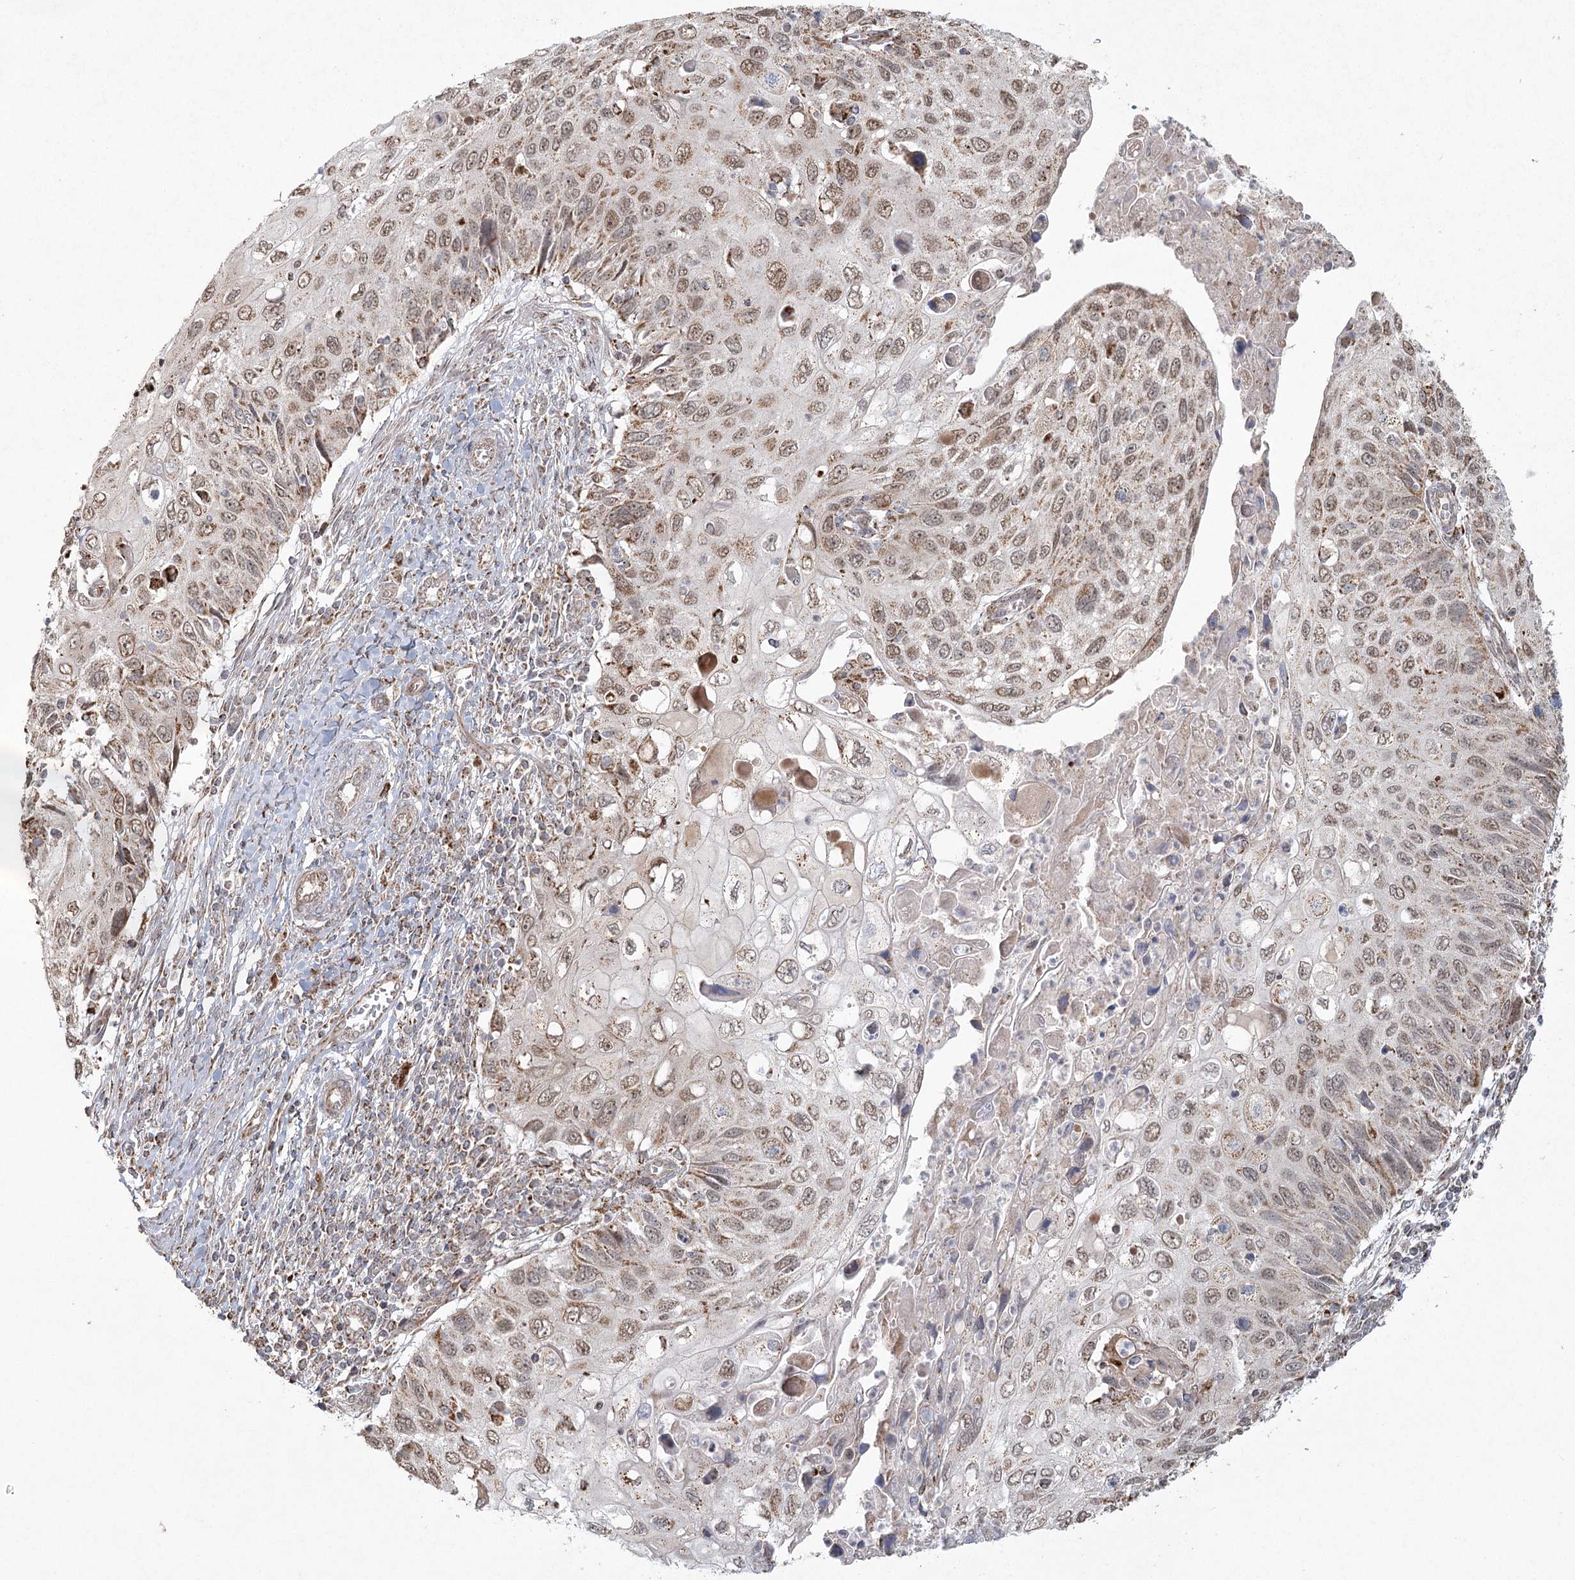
{"staining": {"intensity": "weak", "quantity": ">75%", "location": "cytoplasmic/membranous,nuclear"}, "tissue": "cervical cancer", "cell_type": "Tumor cells", "image_type": "cancer", "snomed": [{"axis": "morphology", "description": "Squamous cell carcinoma, NOS"}, {"axis": "topography", "description": "Cervix"}], "caption": "Immunohistochemistry (IHC) image of neoplastic tissue: human cervical squamous cell carcinoma stained using IHC exhibits low levels of weak protein expression localized specifically in the cytoplasmic/membranous and nuclear of tumor cells, appearing as a cytoplasmic/membranous and nuclear brown color.", "gene": "LACTB", "patient": {"sex": "female", "age": 70}}